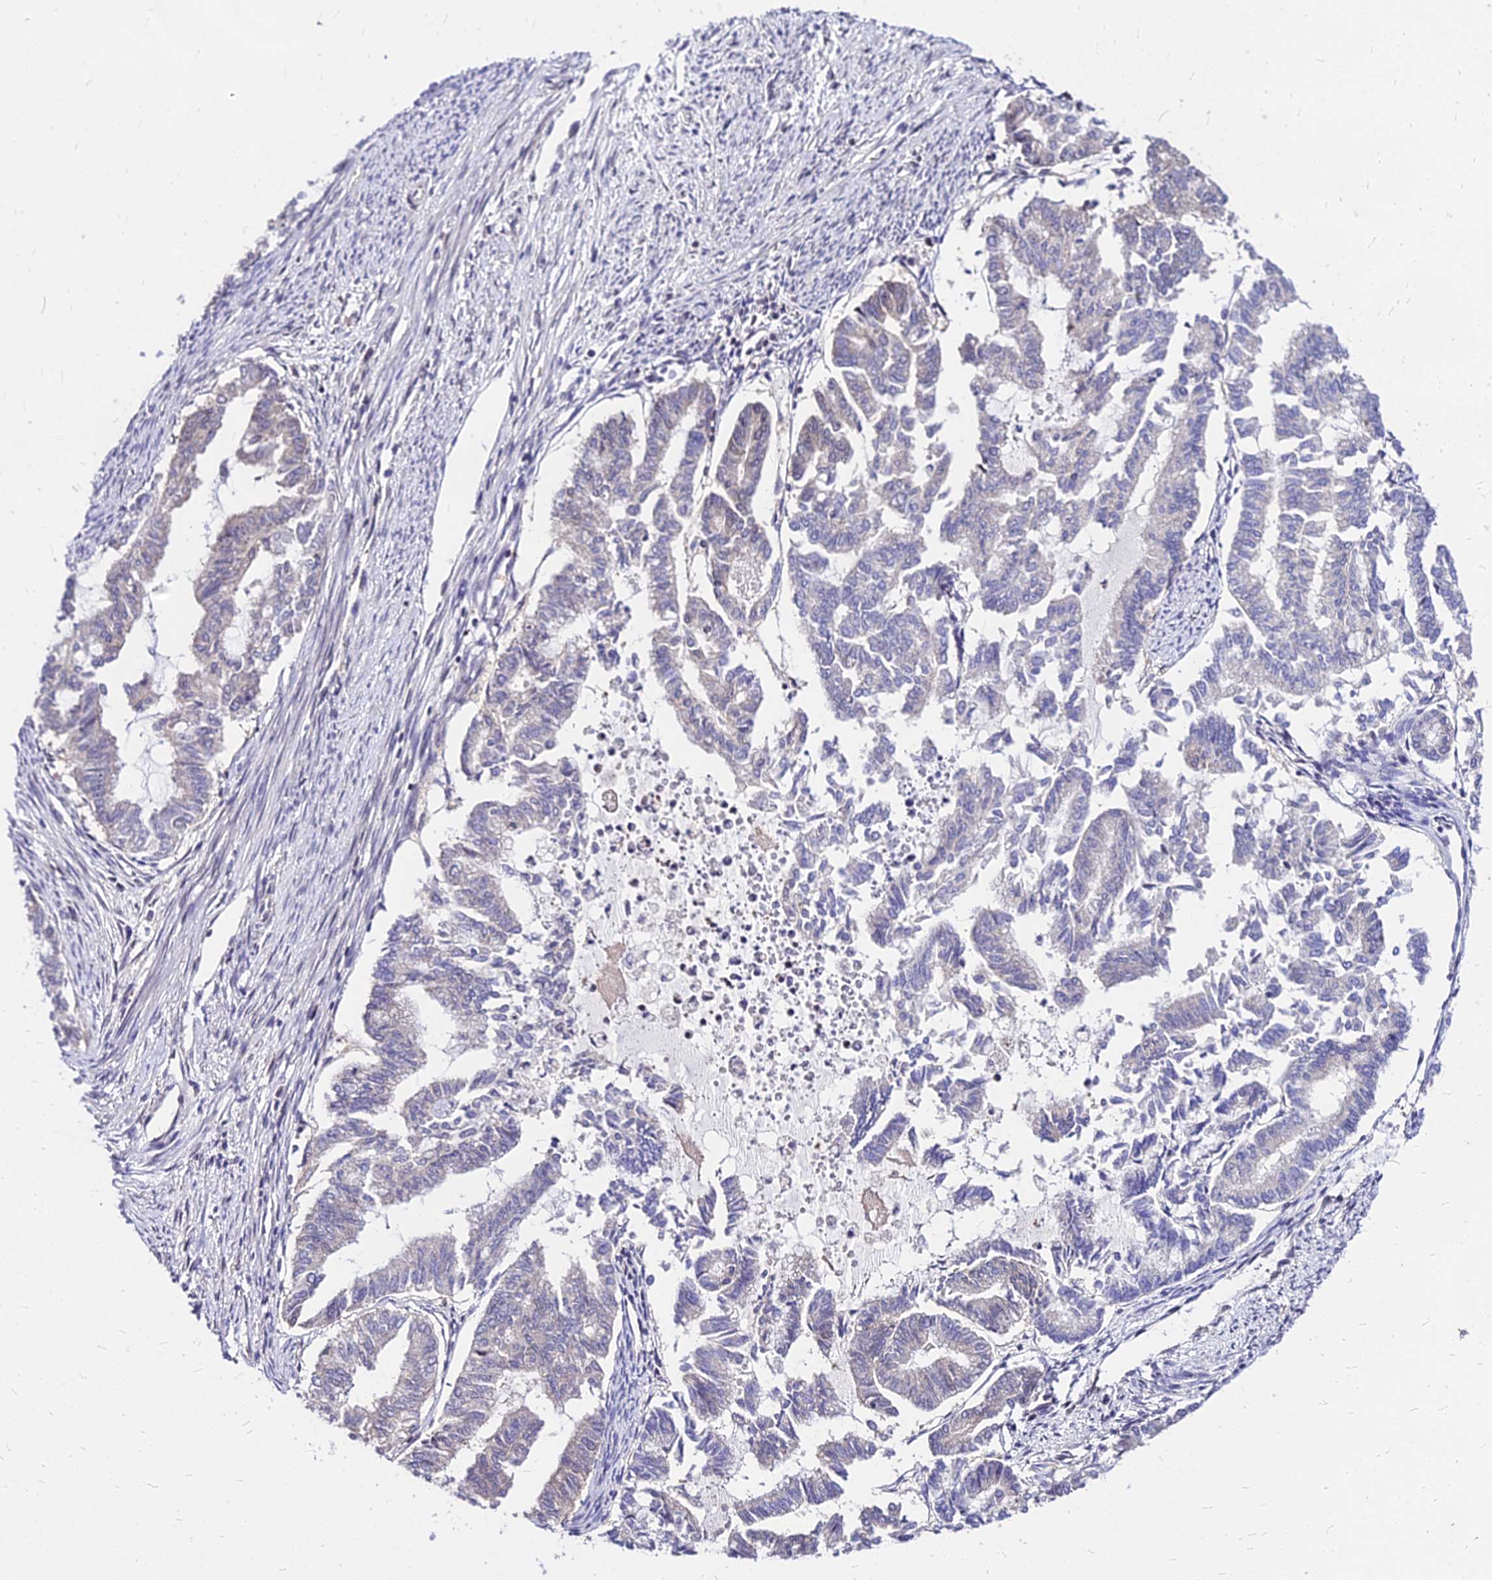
{"staining": {"intensity": "negative", "quantity": "none", "location": "none"}, "tissue": "endometrial cancer", "cell_type": "Tumor cells", "image_type": "cancer", "snomed": [{"axis": "morphology", "description": "Adenocarcinoma, NOS"}, {"axis": "topography", "description": "Endometrium"}], "caption": "Immunohistochemical staining of human endometrial adenocarcinoma displays no significant staining in tumor cells. (Stains: DAB (3,3'-diaminobenzidine) IHC with hematoxylin counter stain, Microscopy: brightfield microscopy at high magnification).", "gene": "DDX55", "patient": {"sex": "female", "age": 79}}